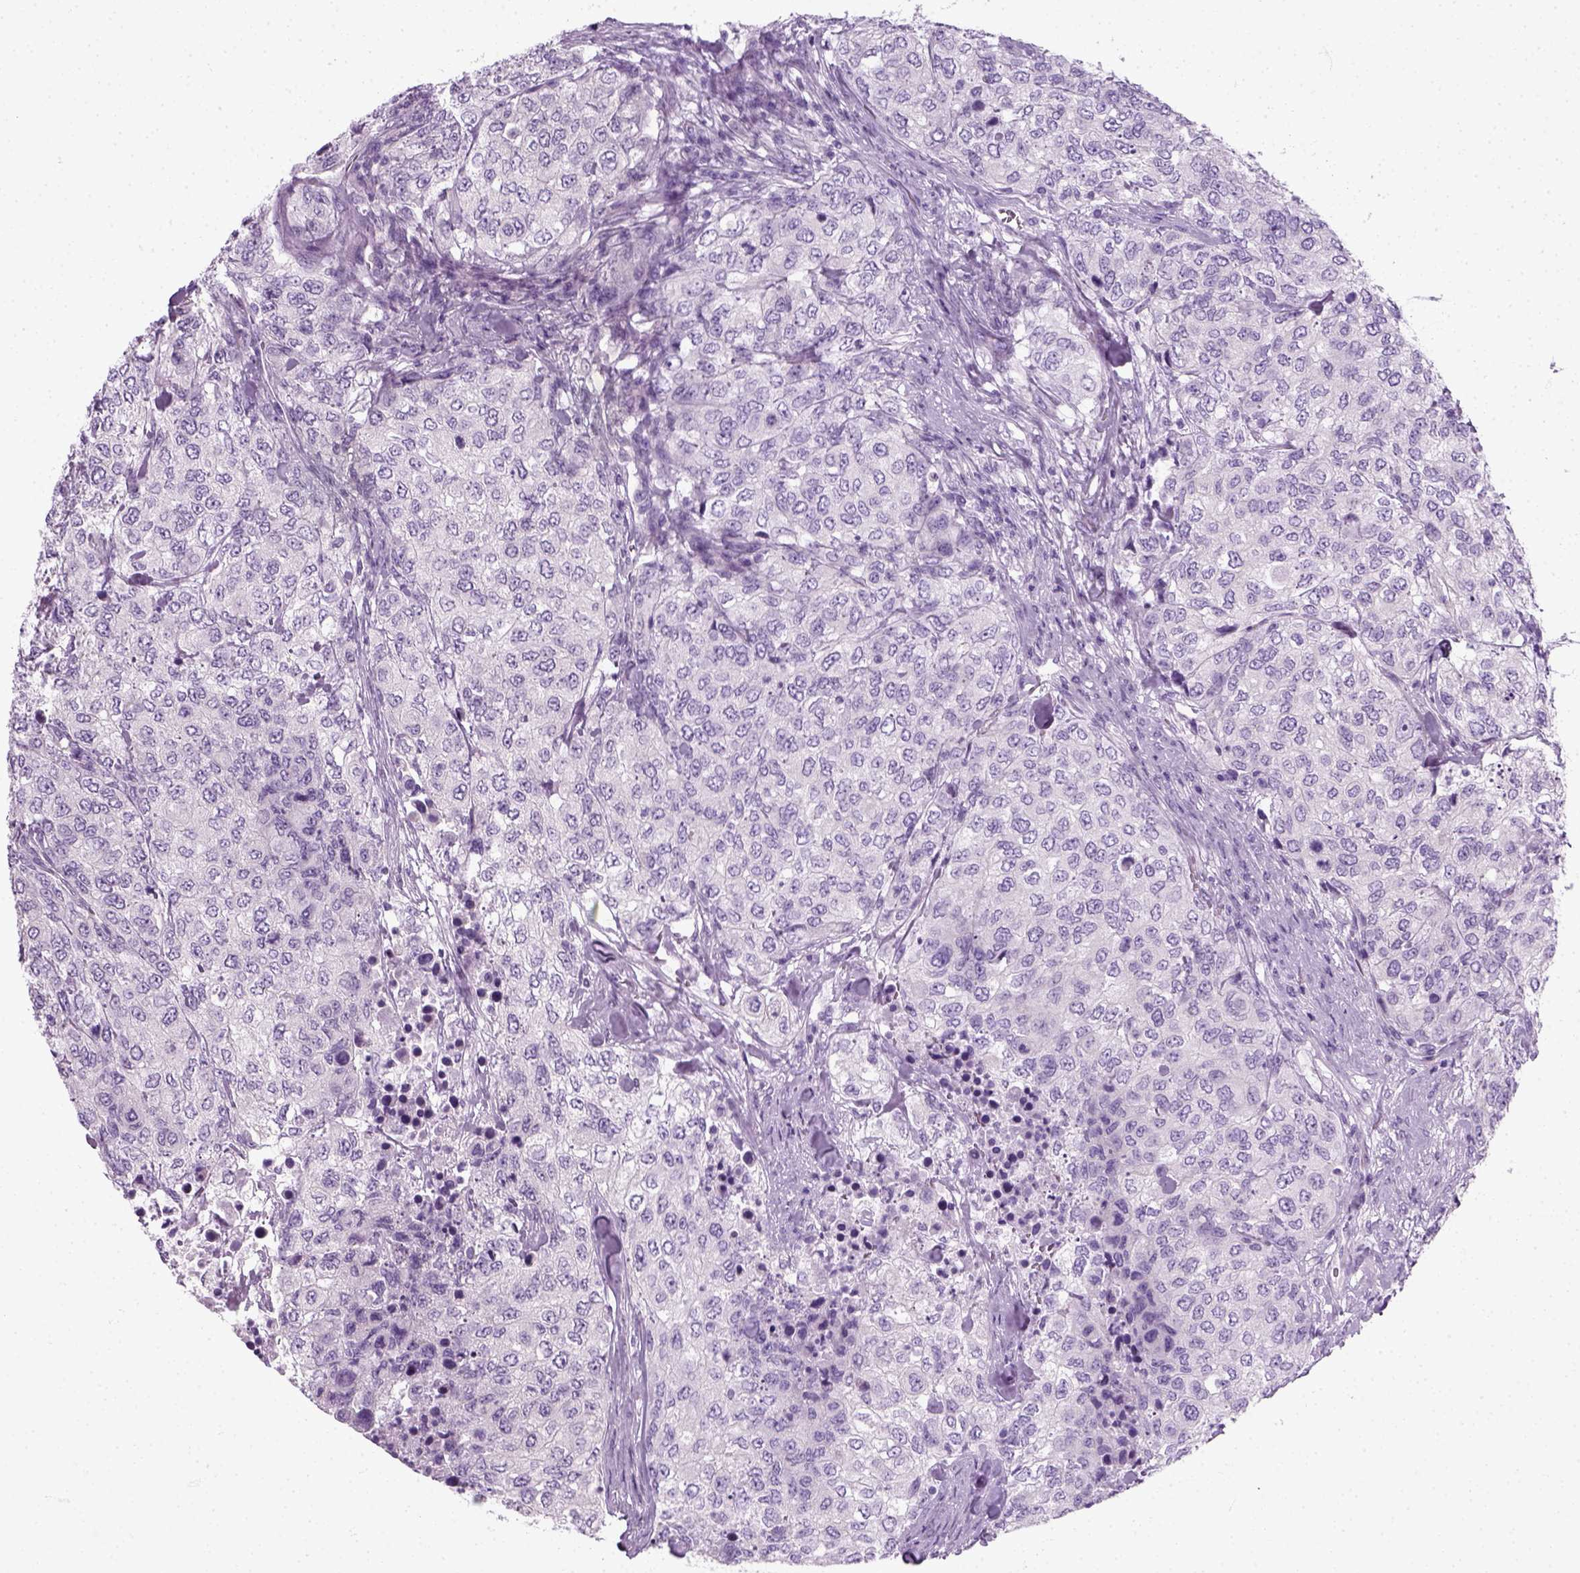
{"staining": {"intensity": "negative", "quantity": "none", "location": "none"}, "tissue": "urothelial cancer", "cell_type": "Tumor cells", "image_type": "cancer", "snomed": [{"axis": "morphology", "description": "Urothelial carcinoma, High grade"}, {"axis": "topography", "description": "Urinary bladder"}], "caption": "An IHC photomicrograph of urothelial carcinoma (high-grade) is shown. There is no staining in tumor cells of urothelial carcinoma (high-grade).", "gene": "SLC12A5", "patient": {"sex": "female", "age": 78}}